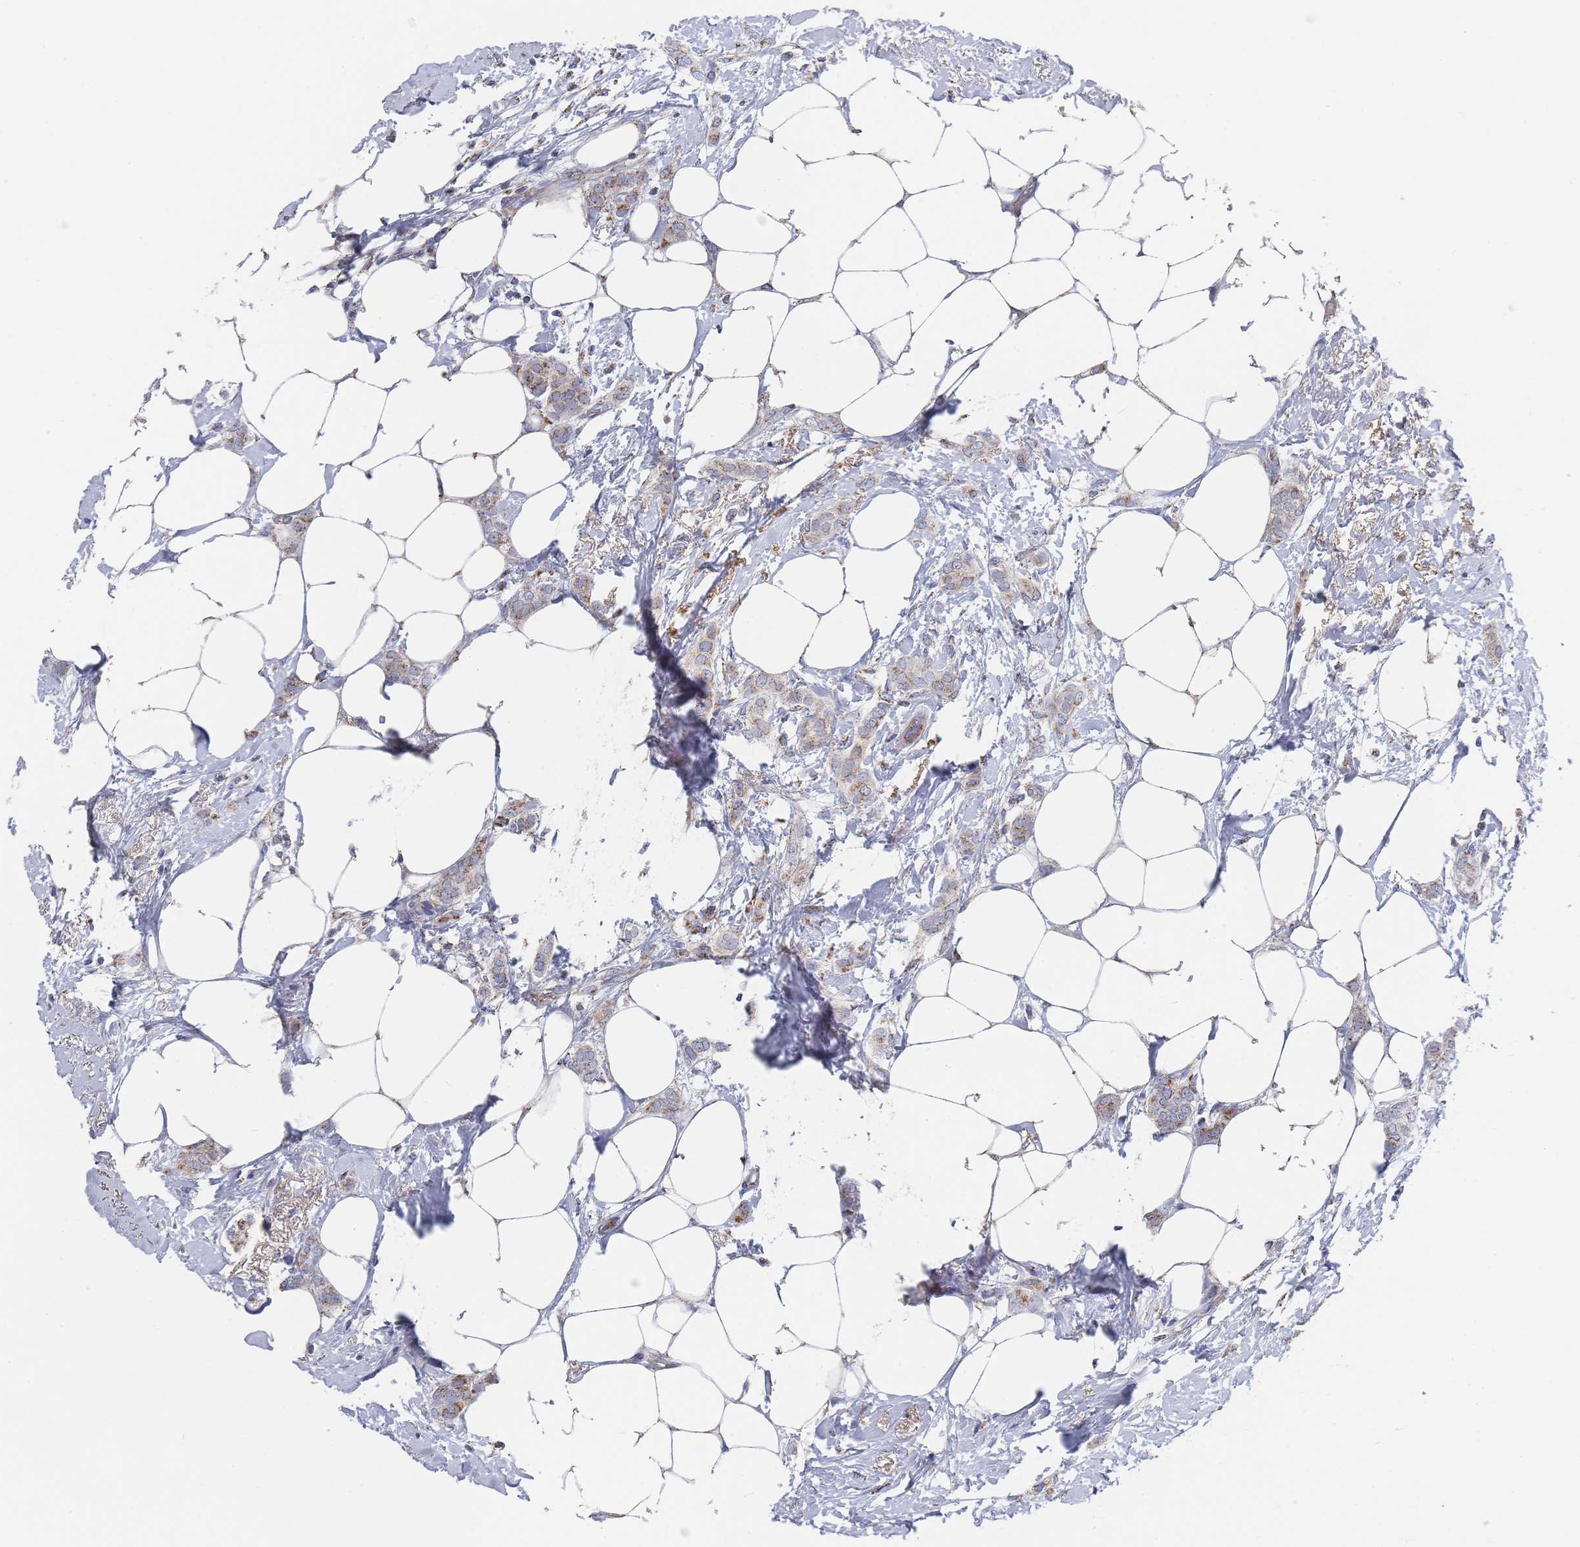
{"staining": {"intensity": "moderate", "quantity": "25%-75%", "location": "cytoplasmic/membranous"}, "tissue": "breast cancer", "cell_type": "Tumor cells", "image_type": "cancer", "snomed": [{"axis": "morphology", "description": "Duct carcinoma"}, {"axis": "topography", "description": "Breast"}], "caption": "Tumor cells reveal medium levels of moderate cytoplasmic/membranous expression in about 25%-75% of cells in human breast cancer (infiltrating ductal carcinoma). (IHC, brightfield microscopy, high magnification).", "gene": "IKZF4", "patient": {"sex": "female", "age": 72}}